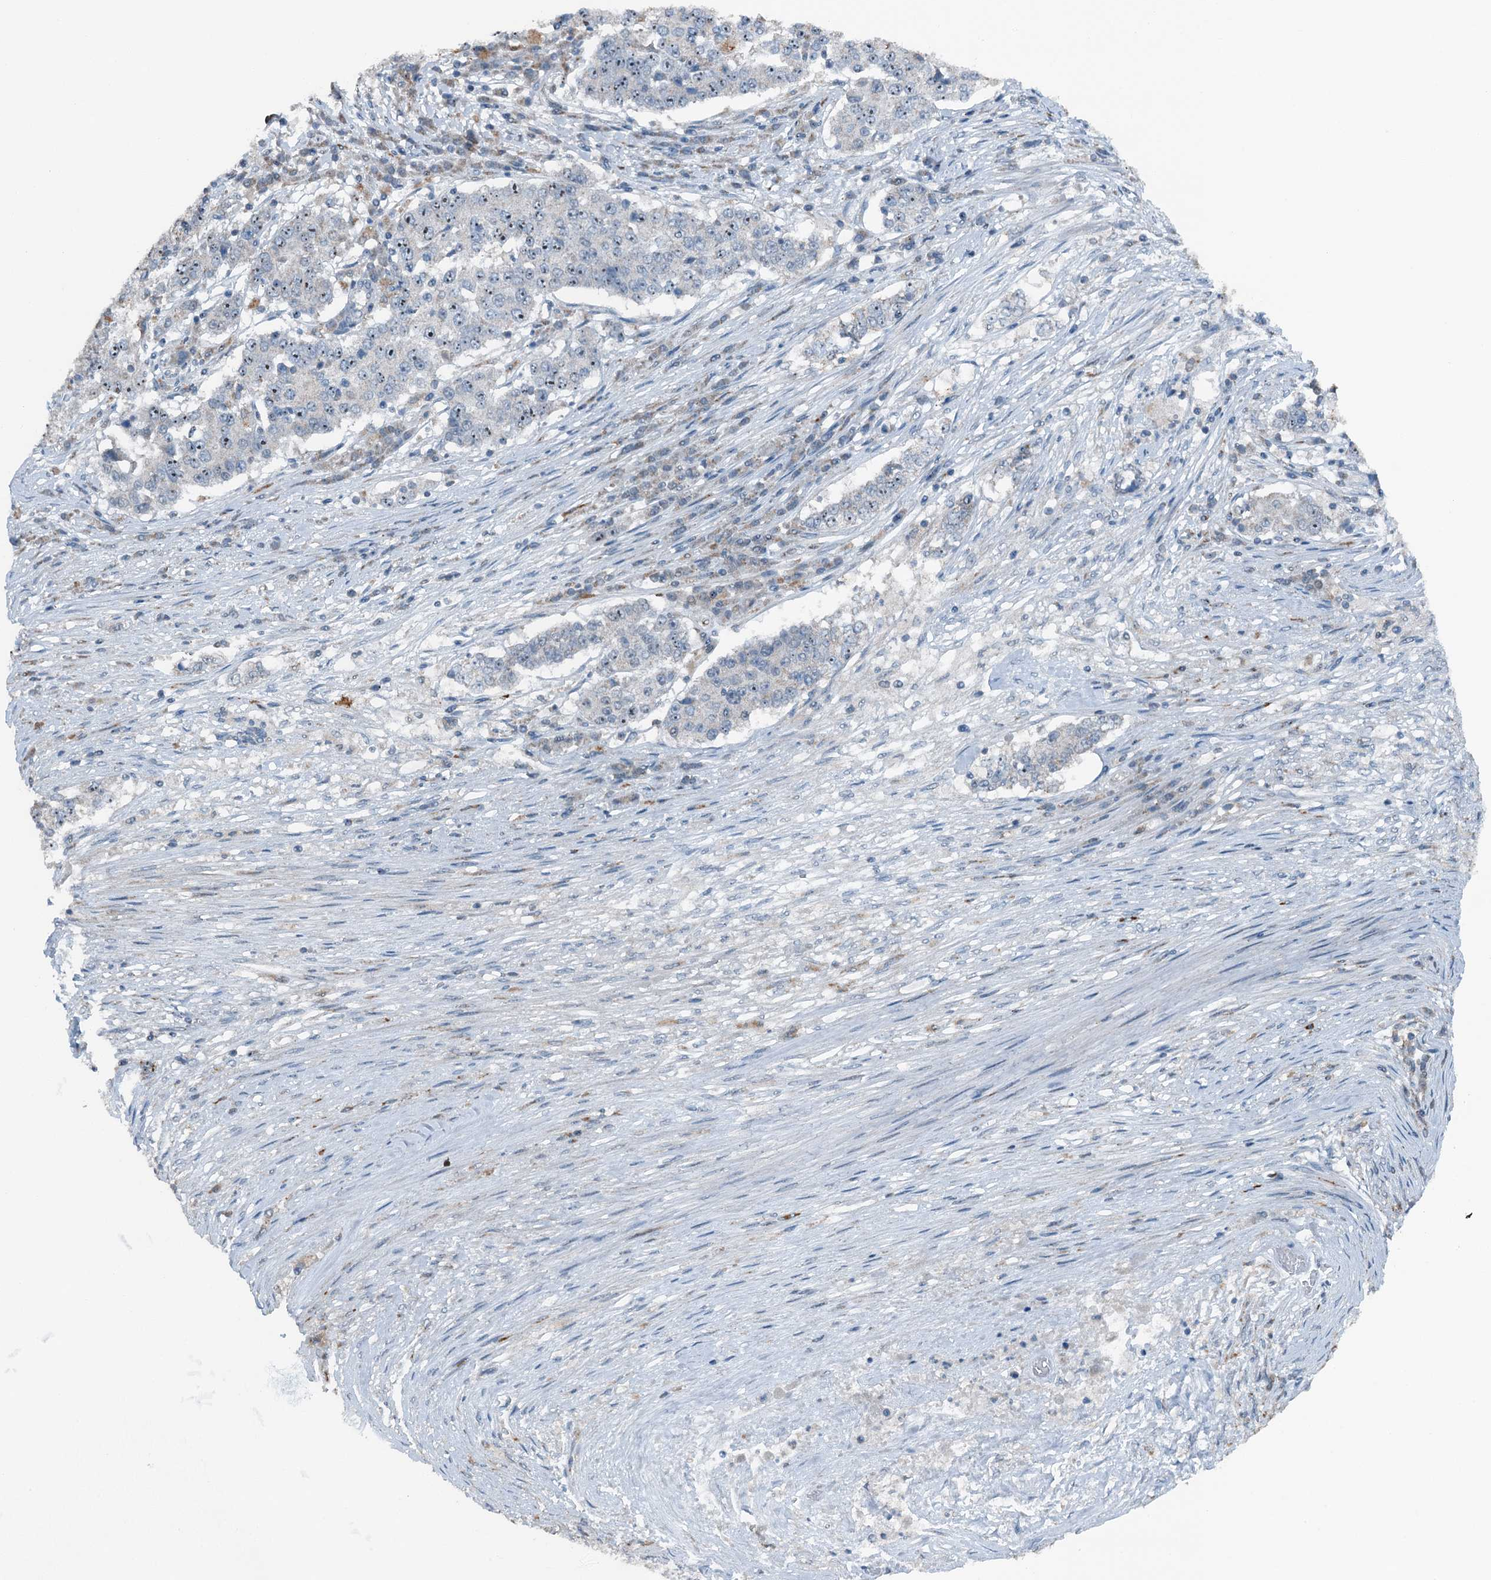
{"staining": {"intensity": "negative", "quantity": "none", "location": "none"}, "tissue": "stomach cancer", "cell_type": "Tumor cells", "image_type": "cancer", "snomed": [{"axis": "morphology", "description": "Adenocarcinoma, NOS"}, {"axis": "topography", "description": "Stomach"}], "caption": "An immunohistochemistry histopathology image of adenocarcinoma (stomach) is shown. There is no staining in tumor cells of adenocarcinoma (stomach).", "gene": "BMERB1", "patient": {"sex": "male", "age": 59}}